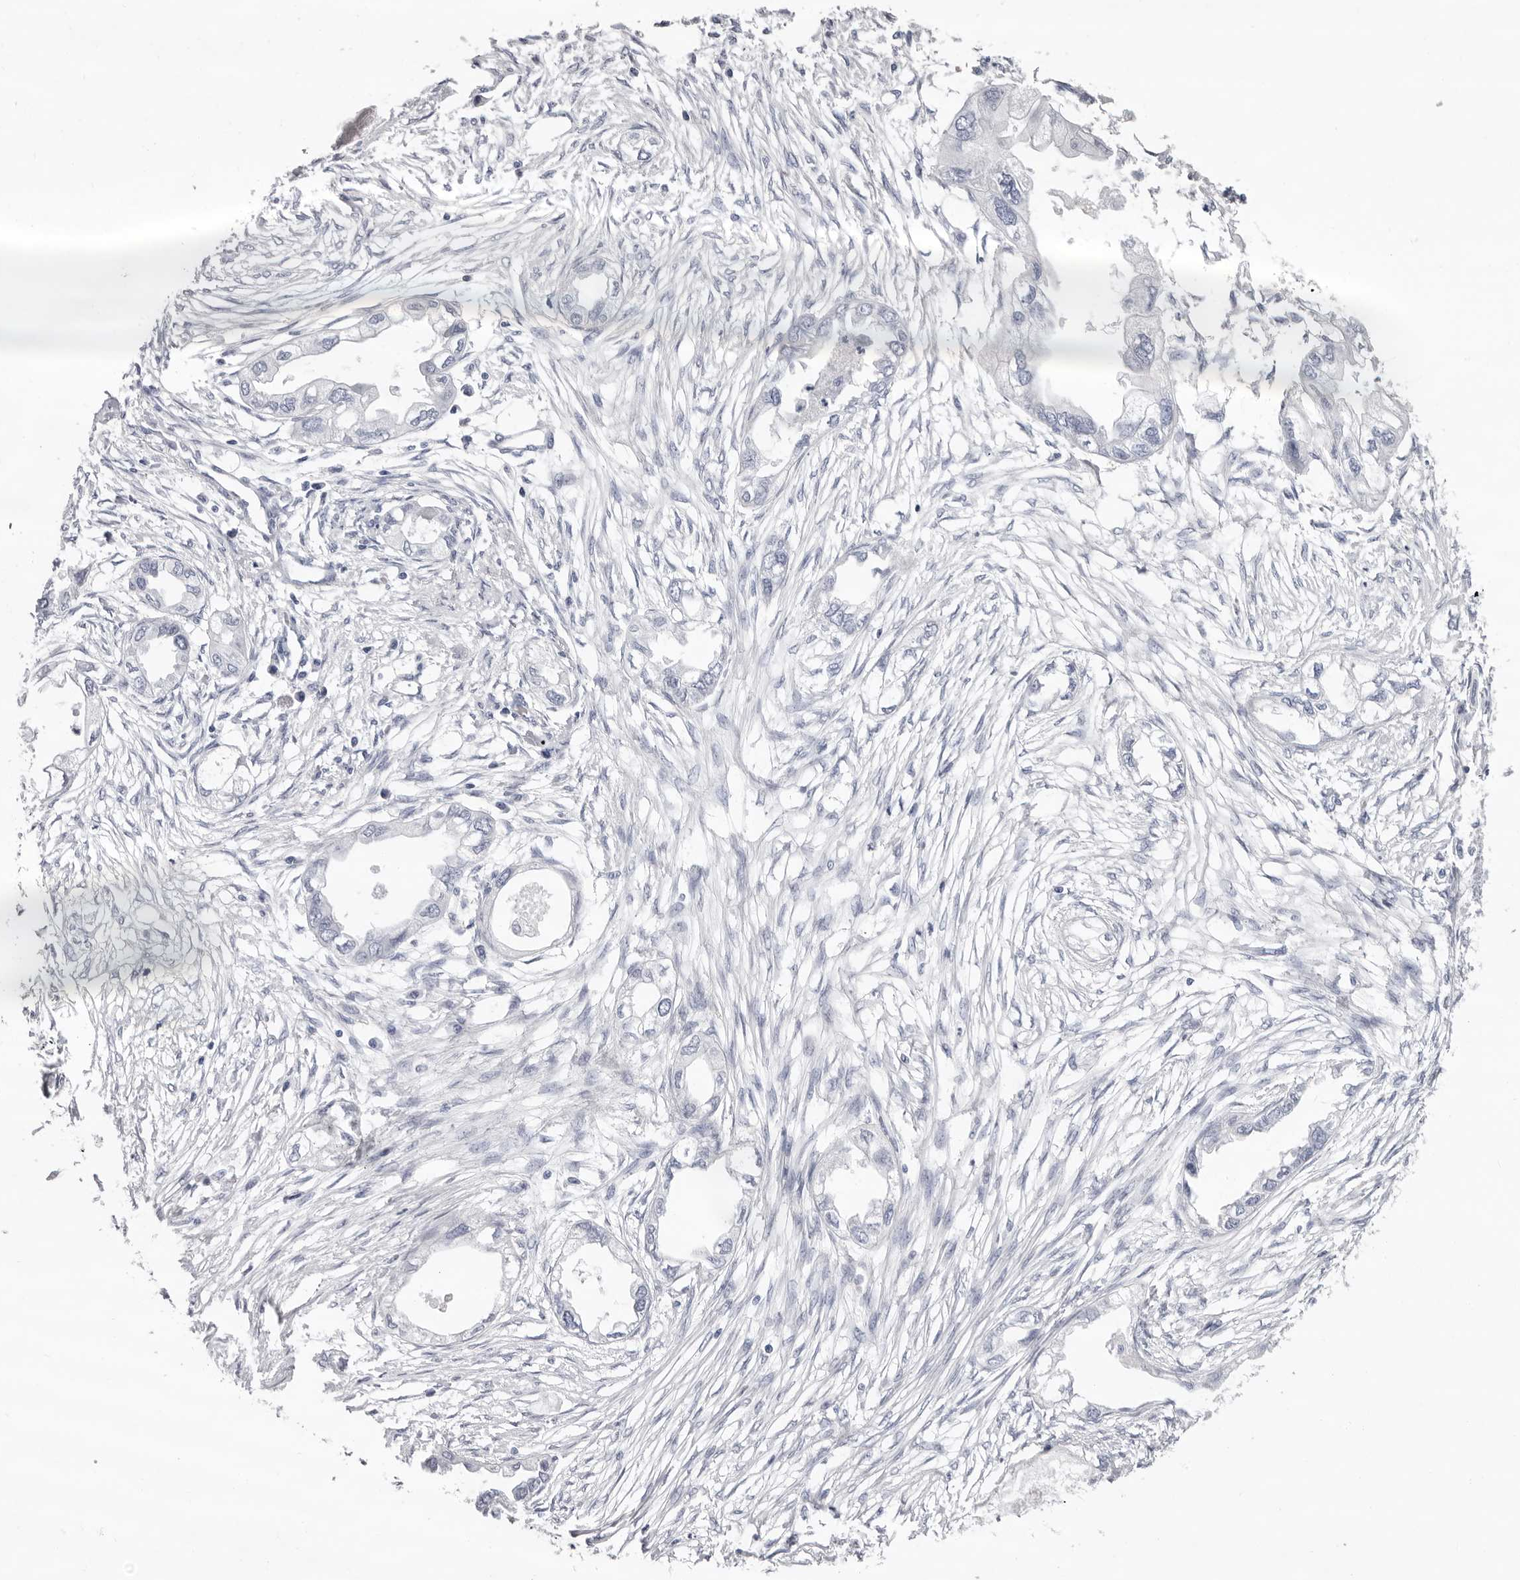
{"staining": {"intensity": "negative", "quantity": "none", "location": "none"}, "tissue": "endometrial cancer", "cell_type": "Tumor cells", "image_type": "cancer", "snomed": [{"axis": "morphology", "description": "Adenocarcinoma, NOS"}, {"axis": "morphology", "description": "Adenocarcinoma, metastatic, NOS"}, {"axis": "topography", "description": "Adipose tissue"}, {"axis": "topography", "description": "Endometrium"}], "caption": "The immunohistochemistry (IHC) histopathology image has no significant positivity in tumor cells of endometrial cancer tissue. (DAB IHC visualized using brightfield microscopy, high magnification).", "gene": "LPO", "patient": {"sex": "female", "age": 67}}